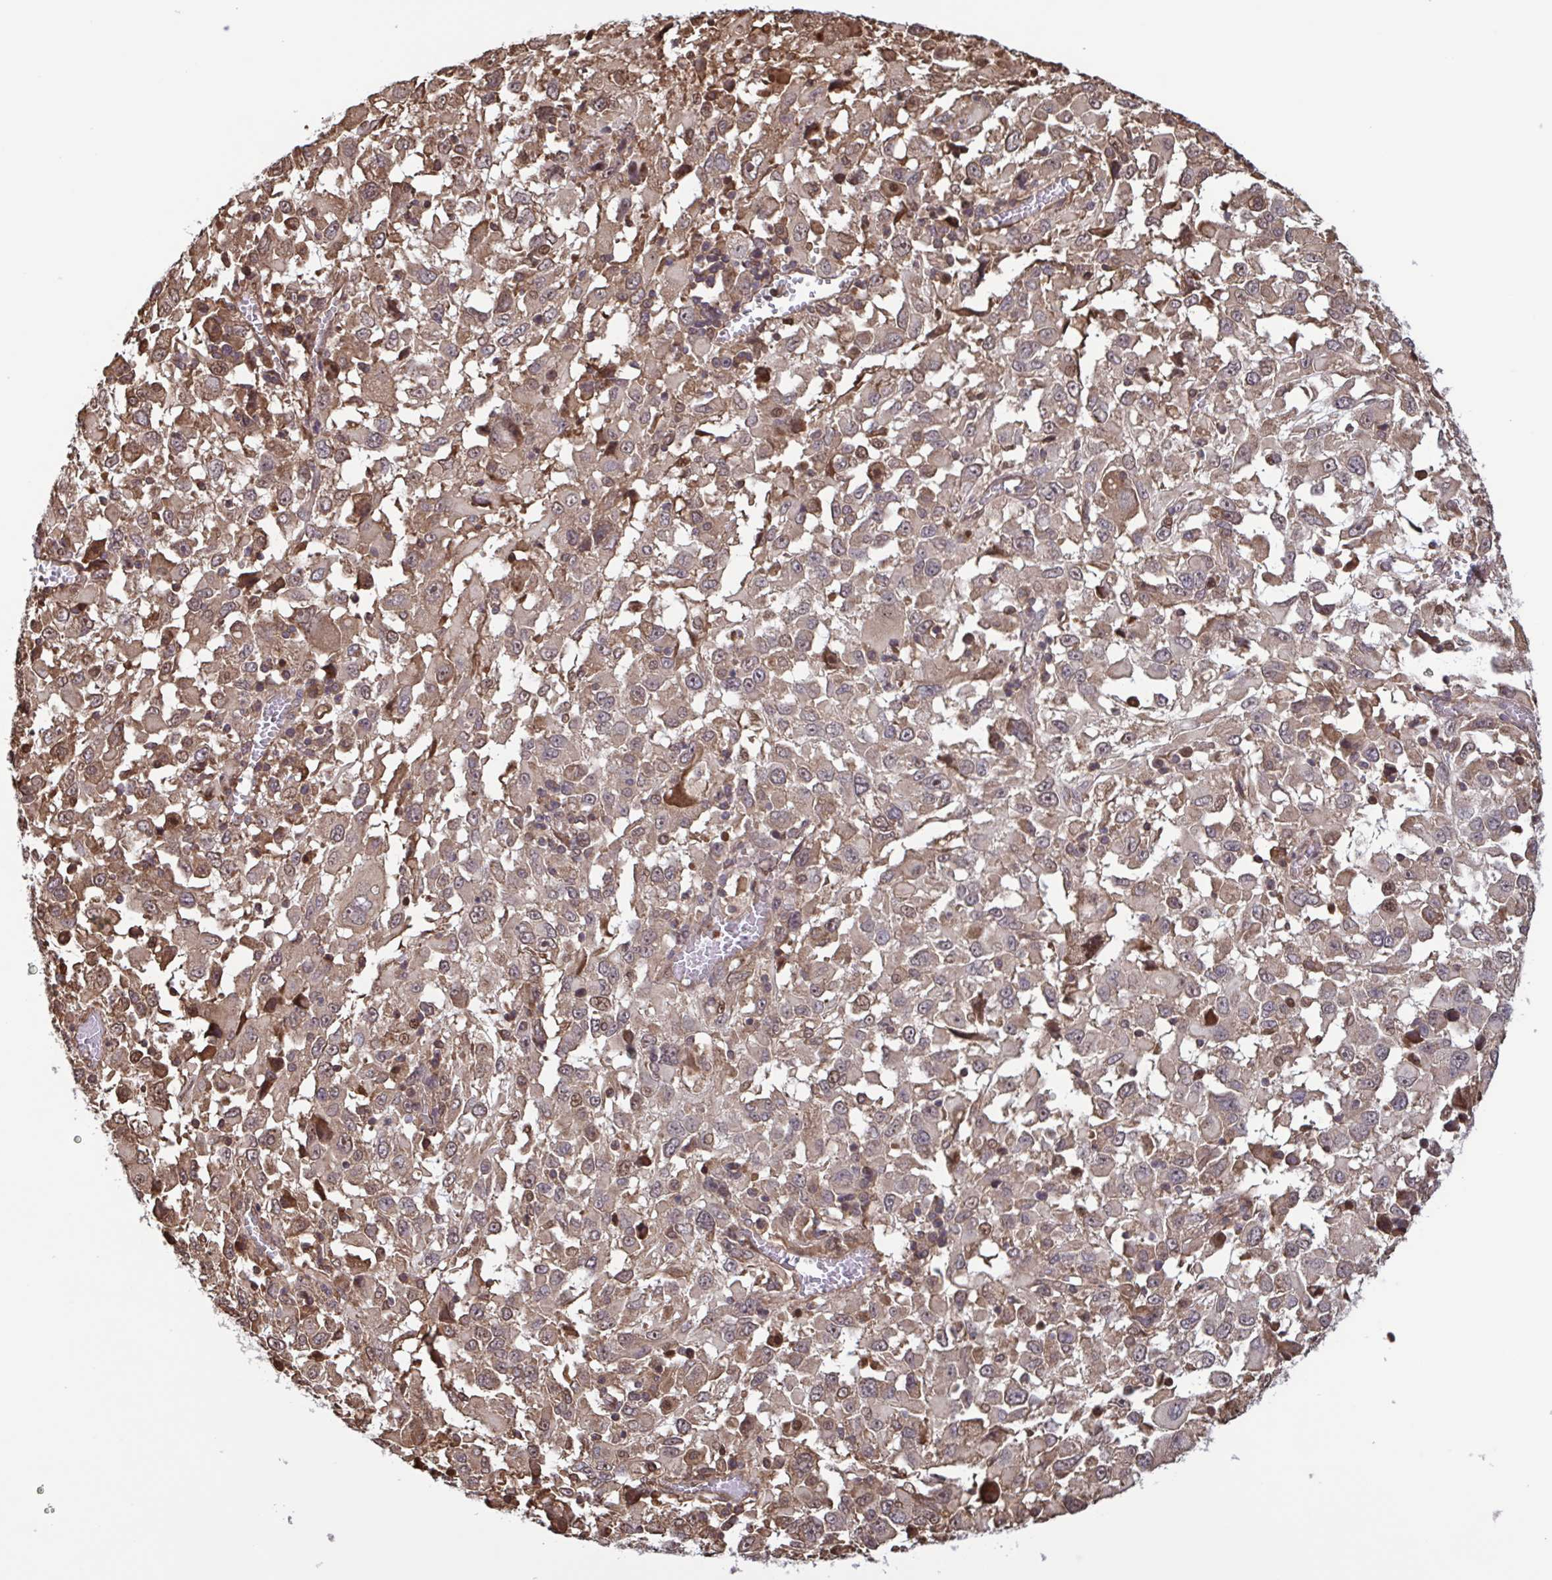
{"staining": {"intensity": "weak", "quantity": ">75%", "location": "cytoplasmic/membranous"}, "tissue": "melanoma", "cell_type": "Tumor cells", "image_type": "cancer", "snomed": [{"axis": "morphology", "description": "Malignant melanoma, Metastatic site"}, {"axis": "topography", "description": "Soft tissue"}], "caption": "This is a histology image of IHC staining of melanoma, which shows weak staining in the cytoplasmic/membranous of tumor cells.", "gene": "SEC63", "patient": {"sex": "male", "age": 50}}